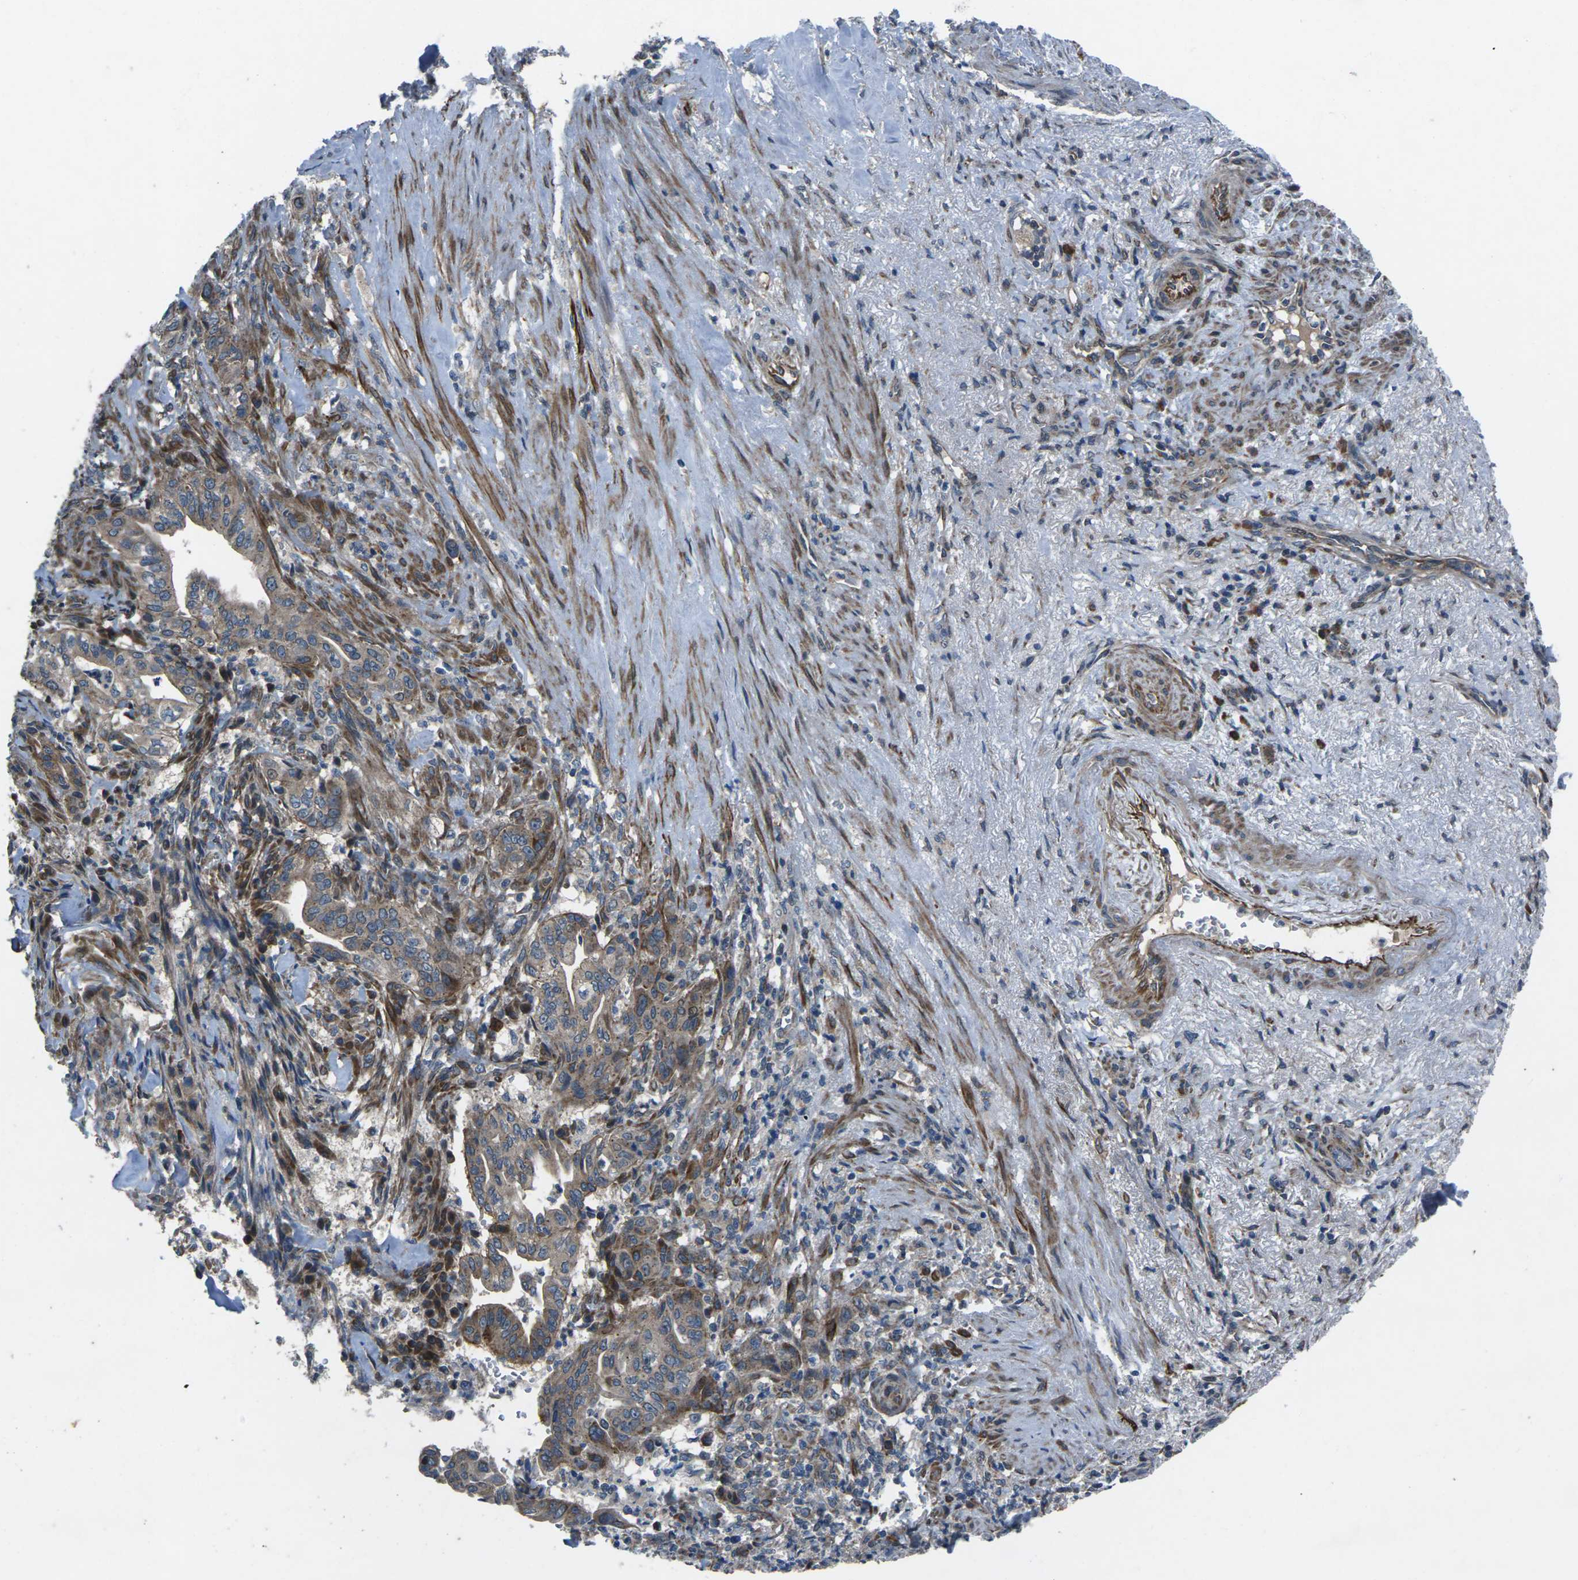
{"staining": {"intensity": "moderate", "quantity": ">75%", "location": "cytoplasmic/membranous"}, "tissue": "liver cancer", "cell_type": "Tumor cells", "image_type": "cancer", "snomed": [{"axis": "morphology", "description": "Cholangiocarcinoma"}, {"axis": "topography", "description": "Liver"}], "caption": "Liver cancer stained for a protein (brown) reveals moderate cytoplasmic/membranous positive staining in about >75% of tumor cells.", "gene": "EDNRA", "patient": {"sex": "female", "age": 67}}